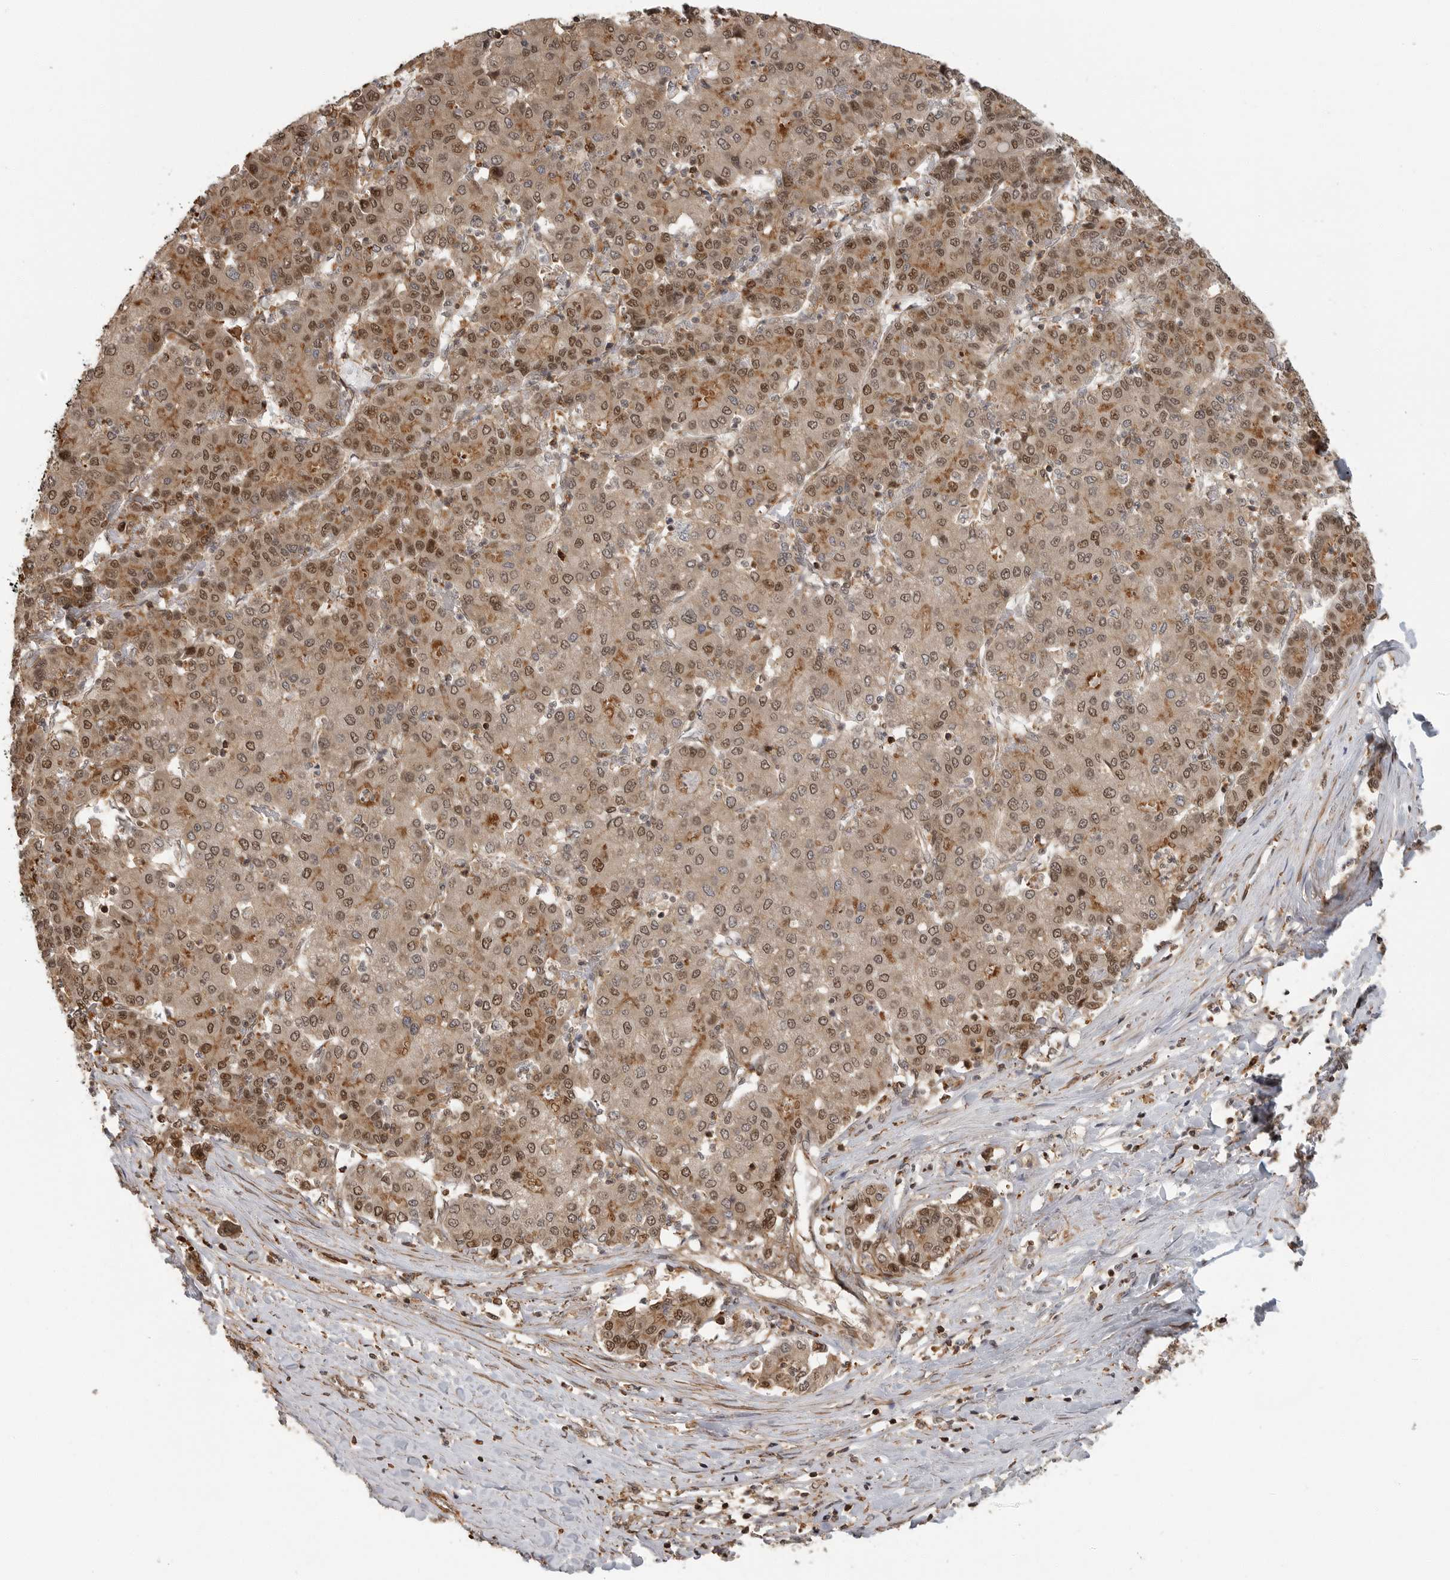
{"staining": {"intensity": "moderate", "quantity": ">75%", "location": "cytoplasmic/membranous,nuclear"}, "tissue": "liver cancer", "cell_type": "Tumor cells", "image_type": "cancer", "snomed": [{"axis": "morphology", "description": "Carcinoma, Hepatocellular, NOS"}, {"axis": "topography", "description": "Liver"}], "caption": "Liver cancer (hepatocellular carcinoma) tissue demonstrates moderate cytoplasmic/membranous and nuclear expression in approximately >75% of tumor cells", "gene": "ERN1", "patient": {"sex": "male", "age": 65}}